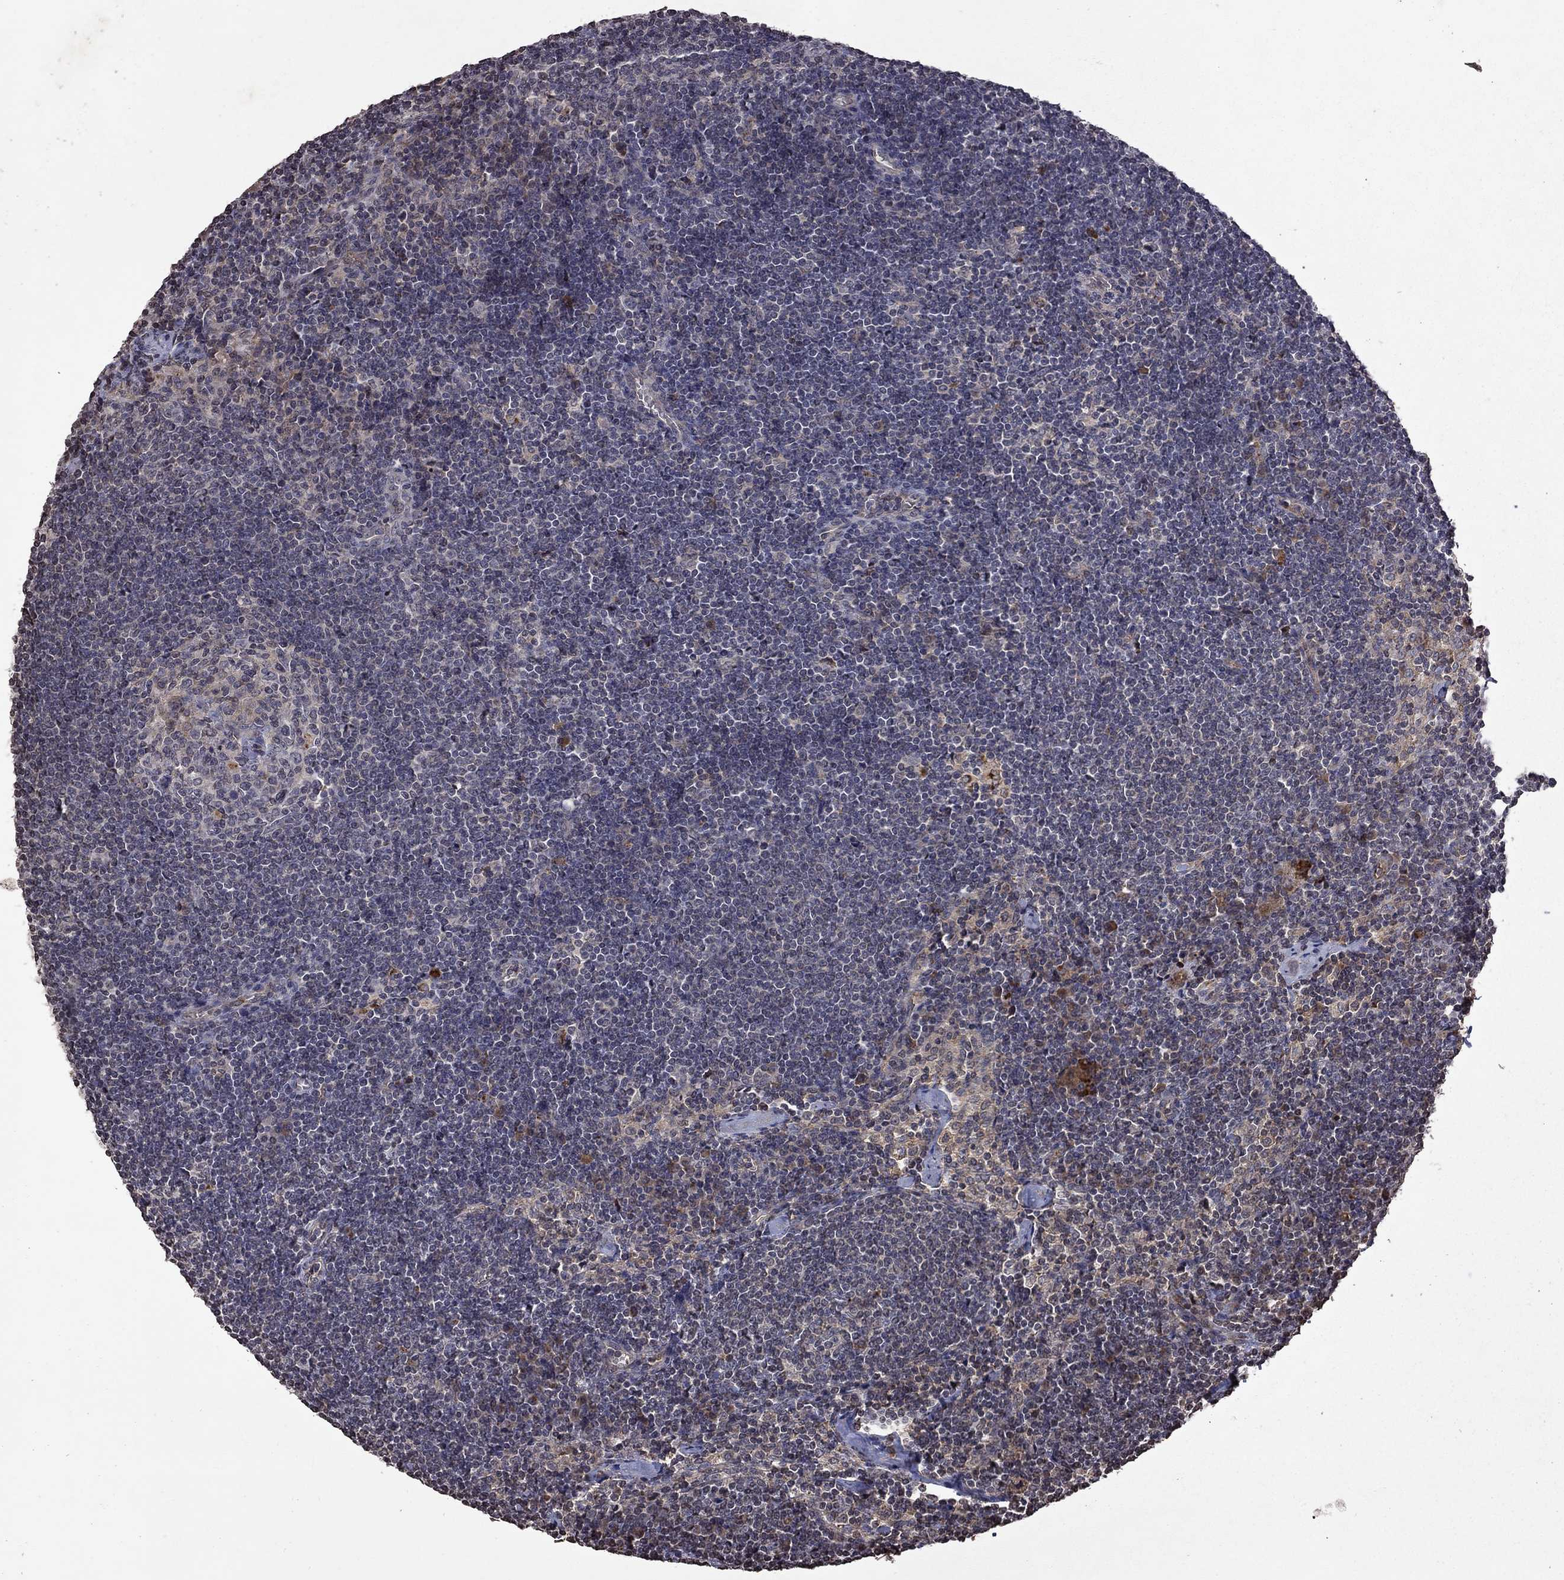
{"staining": {"intensity": "negative", "quantity": "none", "location": "none"}, "tissue": "lymph node", "cell_type": "Germinal center cells", "image_type": "normal", "snomed": [{"axis": "morphology", "description": "Normal tissue, NOS"}, {"axis": "topography", "description": "Lymph node"}], "caption": "IHC histopathology image of normal lymph node stained for a protein (brown), which reveals no positivity in germinal center cells.", "gene": "NLGN1", "patient": {"sex": "male", "age": 59}}